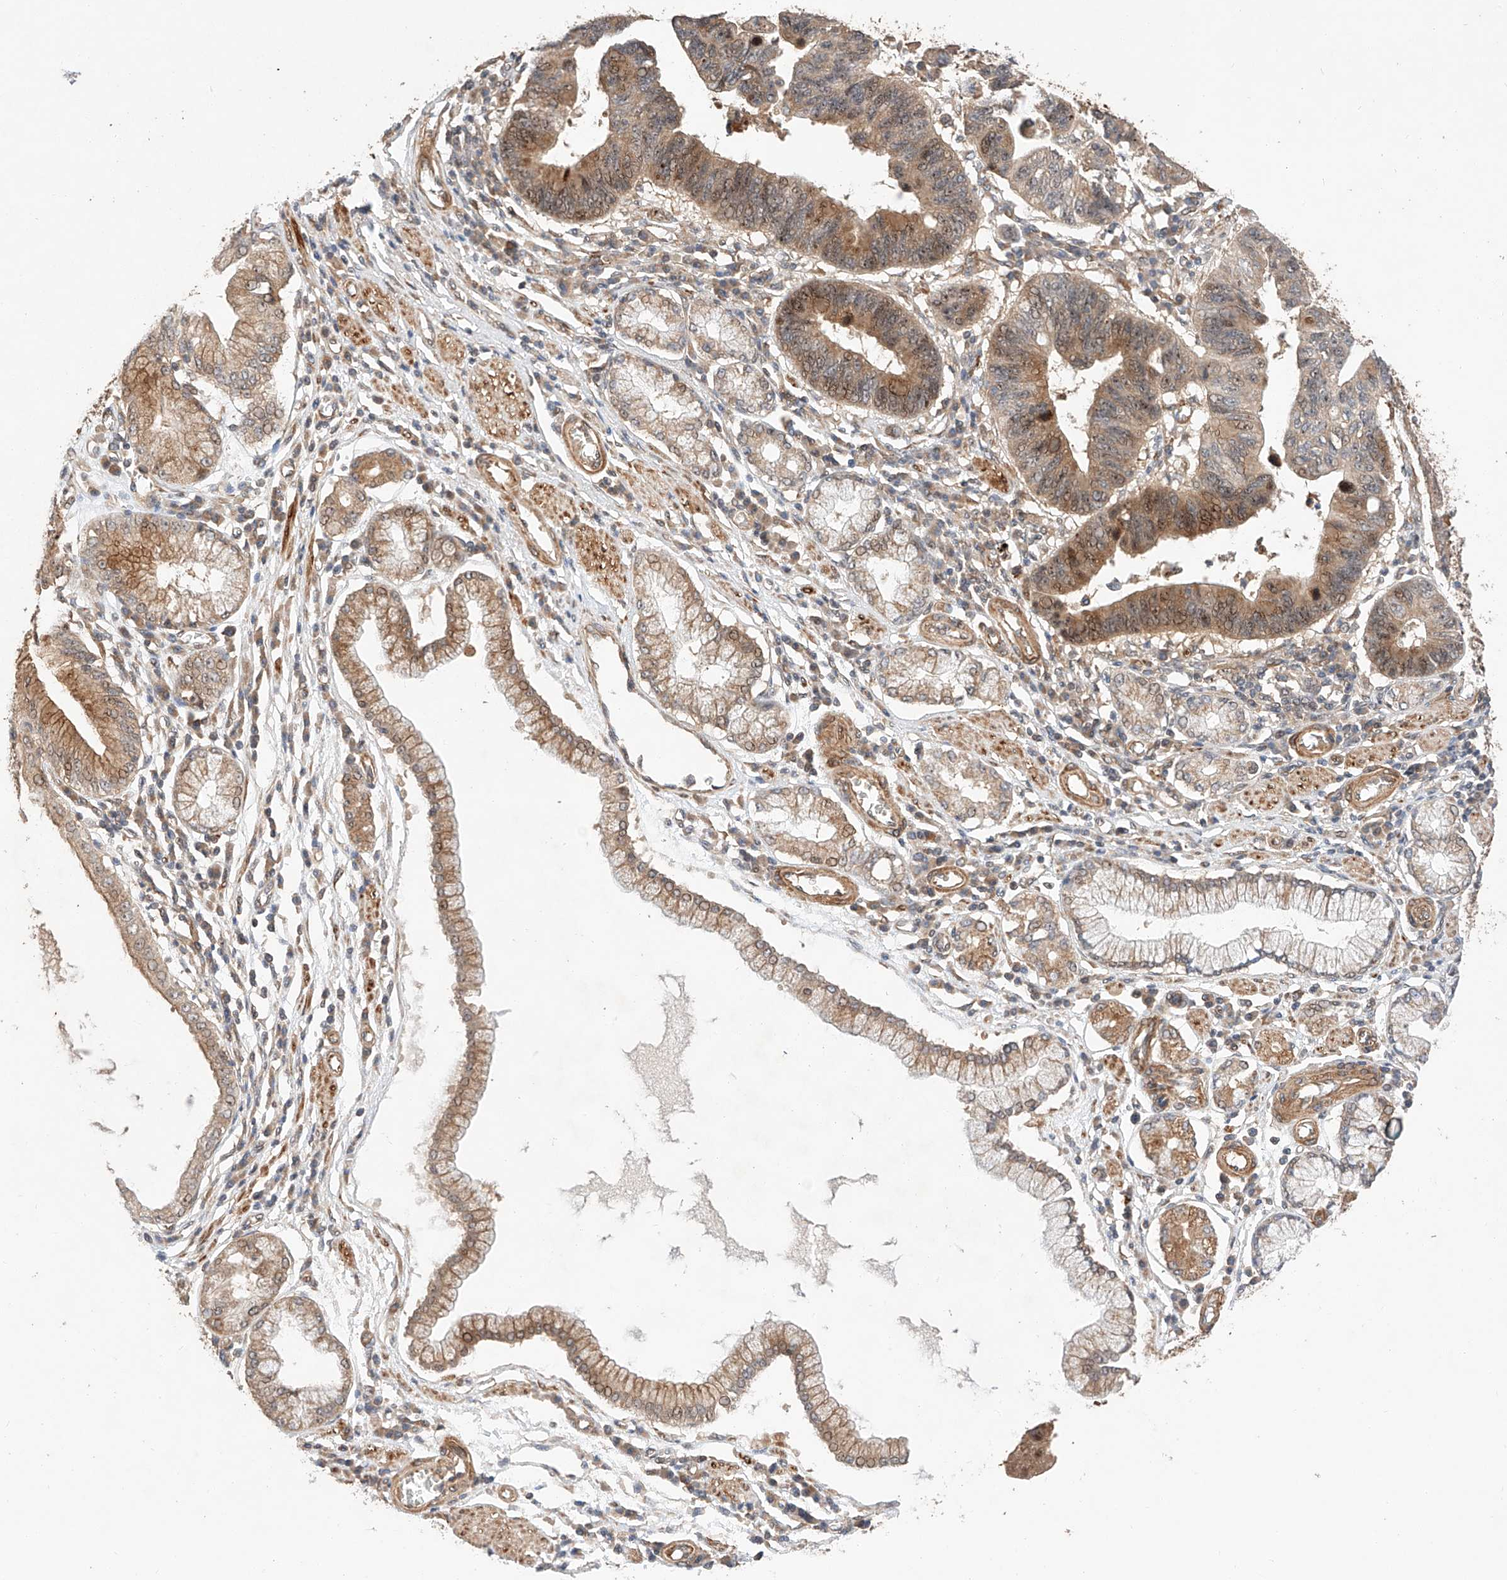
{"staining": {"intensity": "moderate", "quantity": "25%-75%", "location": "cytoplasmic/membranous,nuclear"}, "tissue": "stomach cancer", "cell_type": "Tumor cells", "image_type": "cancer", "snomed": [{"axis": "morphology", "description": "Adenocarcinoma, NOS"}, {"axis": "topography", "description": "Stomach"}], "caption": "Adenocarcinoma (stomach) tissue demonstrates moderate cytoplasmic/membranous and nuclear positivity in approximately 25%-75% of tumor cells, visualized by immunohistochemistry. (Brightfield microscopy of DAB IHC at high magnification).", "gene": "RAB23", "patient": {"sex": "male", "age": 59}}